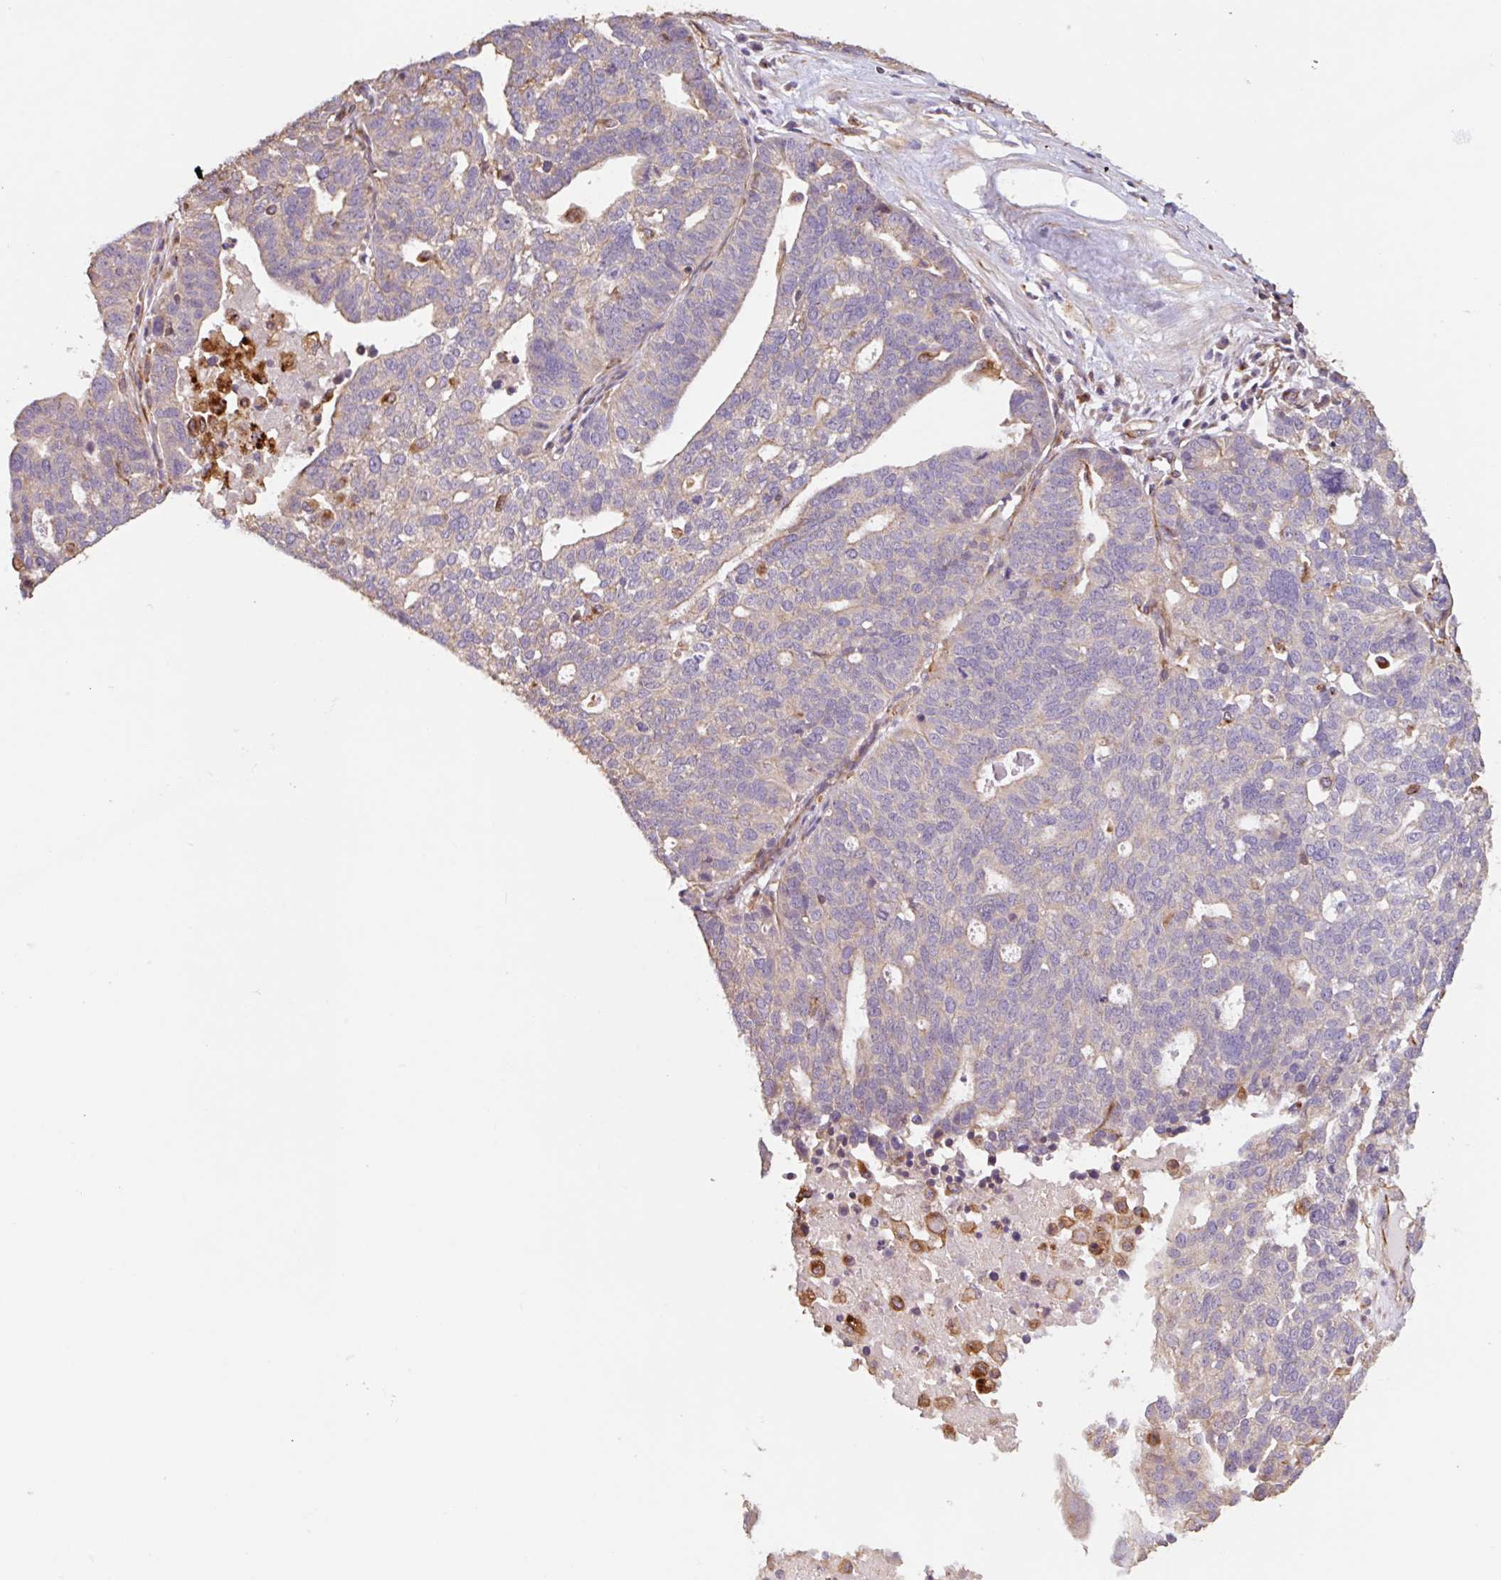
{"staining": {"intensity": "weak", "quantity": "<25%", "location": "cytoplasmic/membranous"}, "tissue": "ovarian cancer", "cell_type": "Tumor cells", "image_type": "cancer", "snomed": [{"axis": "morphology", "description": "Cystadenocarcinoma, serous, NOS"}, {"axis": "topography", "description": "Ovary"}], "caption": "Histopathology image shows no protein expression in tumor cells of ovarian cancer (serous cystadenocarcinoma) tissue.", "gene": "ZNF790", "patient": {"sex": "female", "age": 59}}